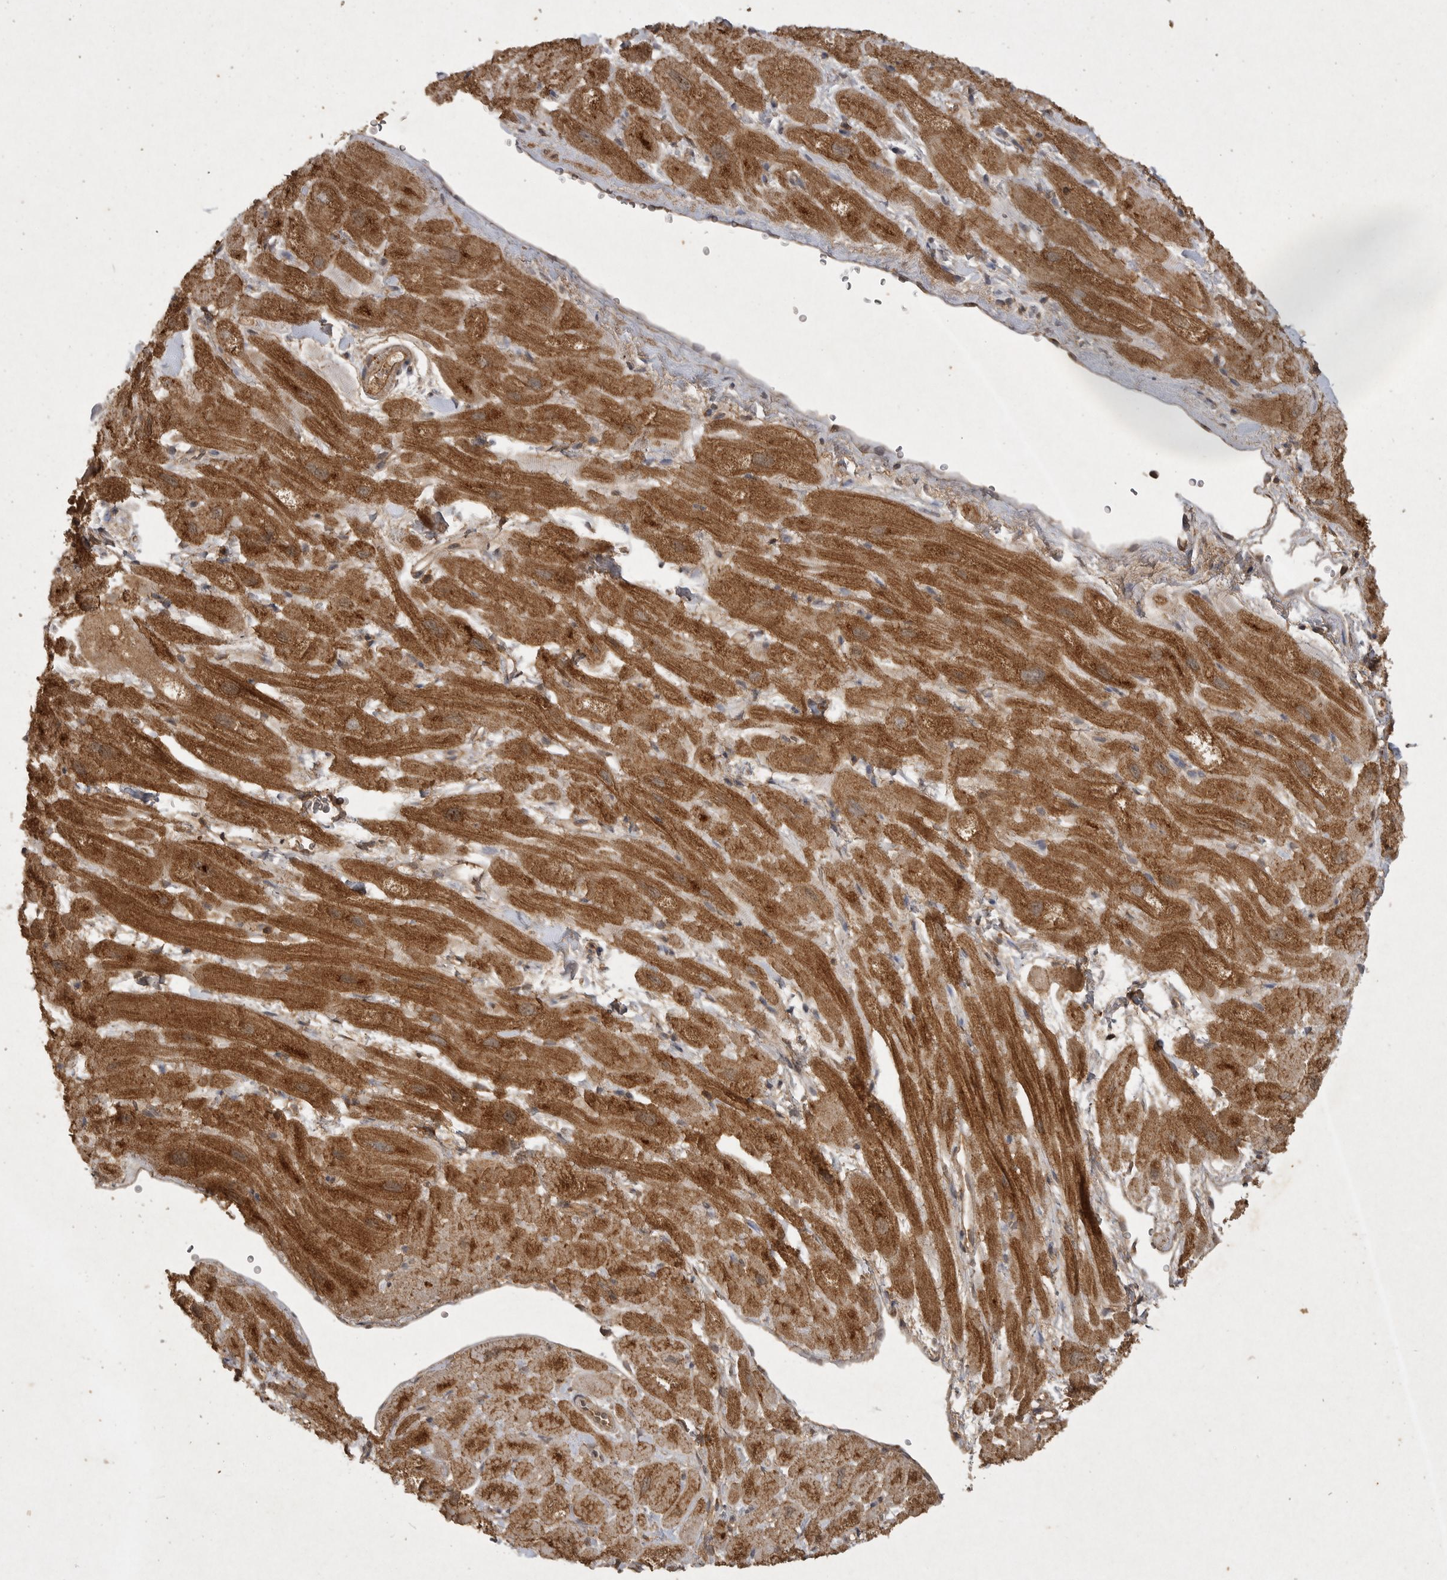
{"staining": {"intensity": "moderate", "quantity": "25%-75%", "location": "cytoplasmic/membranous,nuclear"}, "tissue": "heart muscle", "cell_type": "Cardiomyocytes", "image_type": "normal", "snomed": [{"axis": "morphology", "description": "Normal tissue, NOS"}, {"axis": "topography", "description": "Heart"}], "caption": "This image demonstrates IHC staining of unremarkable heart muscle, with medium moderate cytoplasmic/membranous,nuclear expression in about 25%-75% of cardiomyocytes.", "gene": "ICOSLG", "patient": {"sex": "male", "age": 49}}